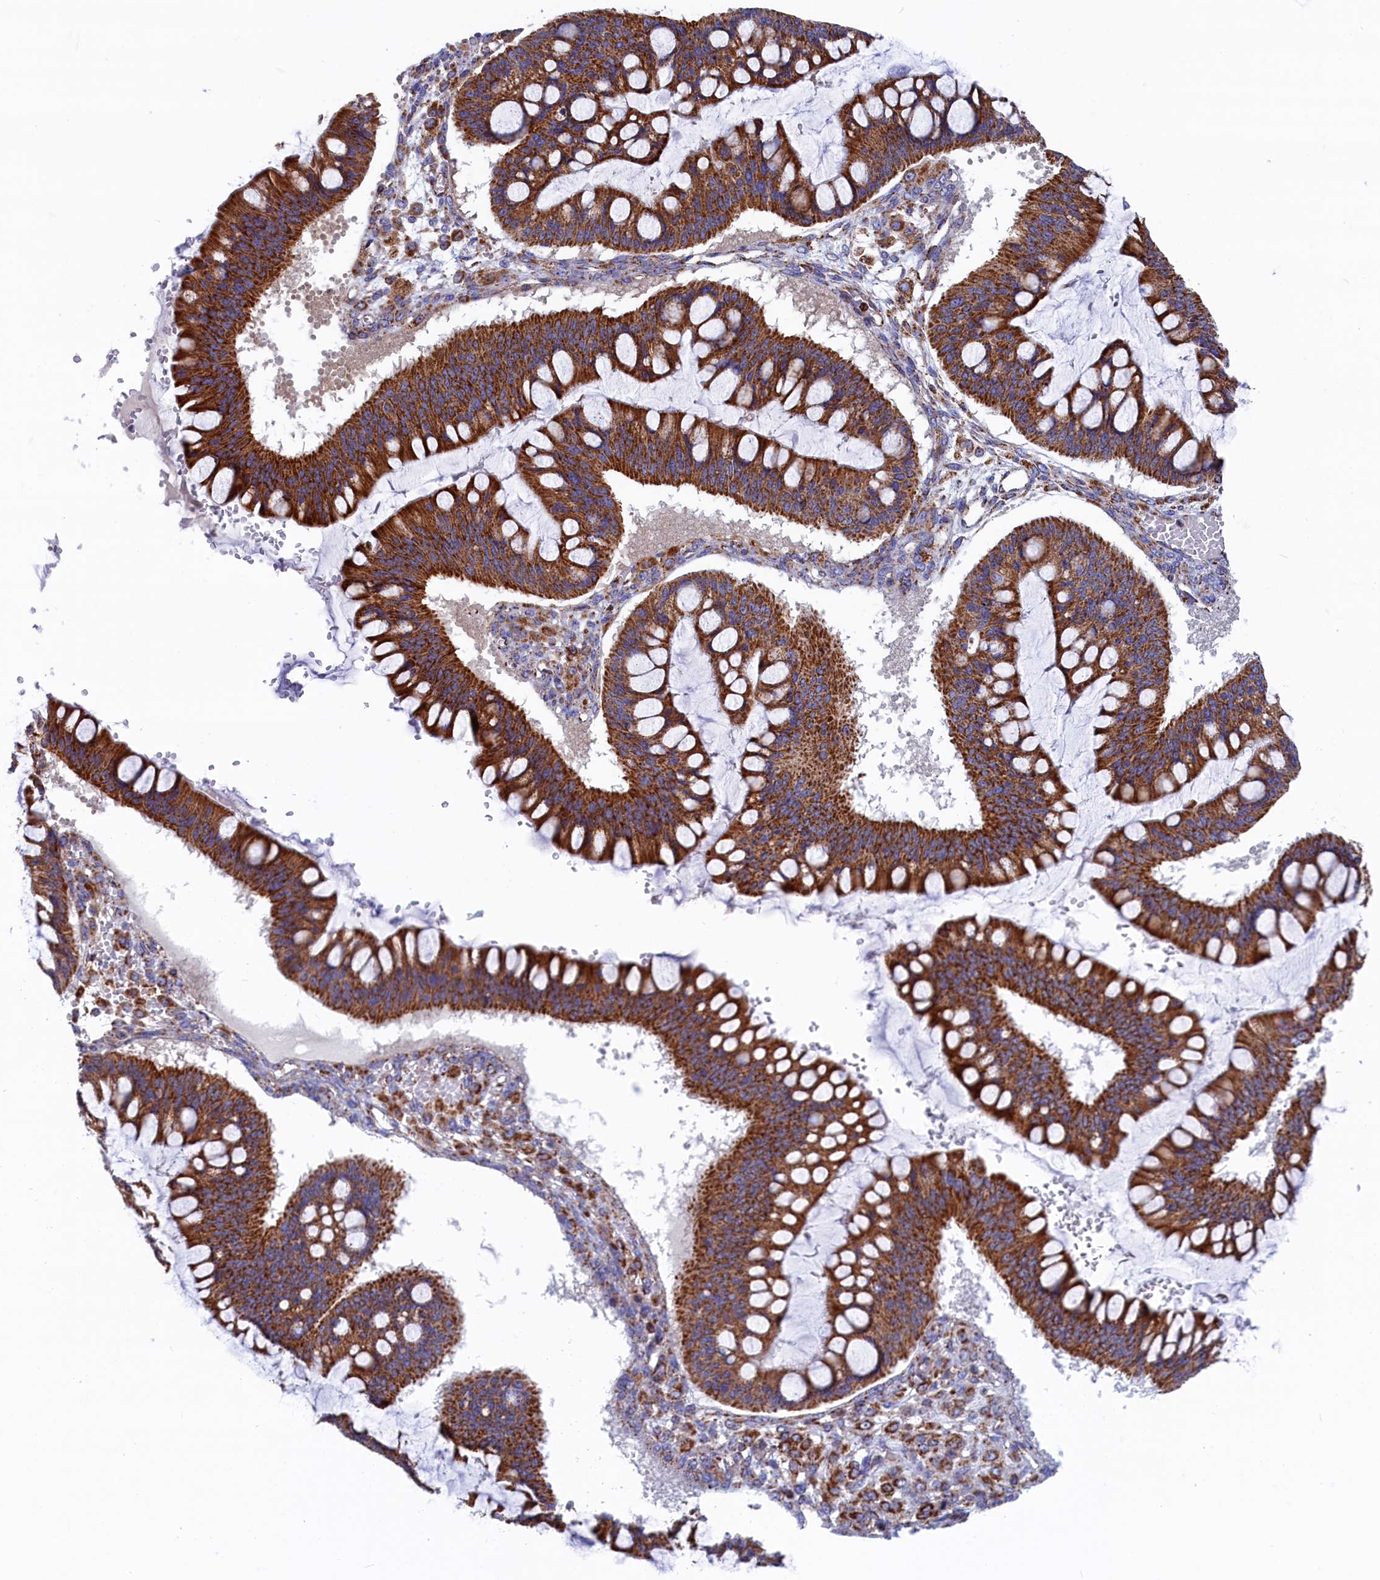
{"staining": {"intensity": "strong", "quantity": ">75%", "location": "cytoplasmic/membranous"}, "tissue": "ovarian cancer", "cell_type": "Tumor cells", "image_type": "cancer", "snomed": [{"axis": "morphology", "description": "Cystadenocarcinoma, mucinous, NOS"}, {"axis": "topography", "description": "Ovary"}], "caption": "A high amount of strong cytoplasmic/membranous expression is present in approximately >75% of tumor cells in ovarian cancer tissue.", "gene": "WDR83", "patient": {"sex": "female", "age": 73}}